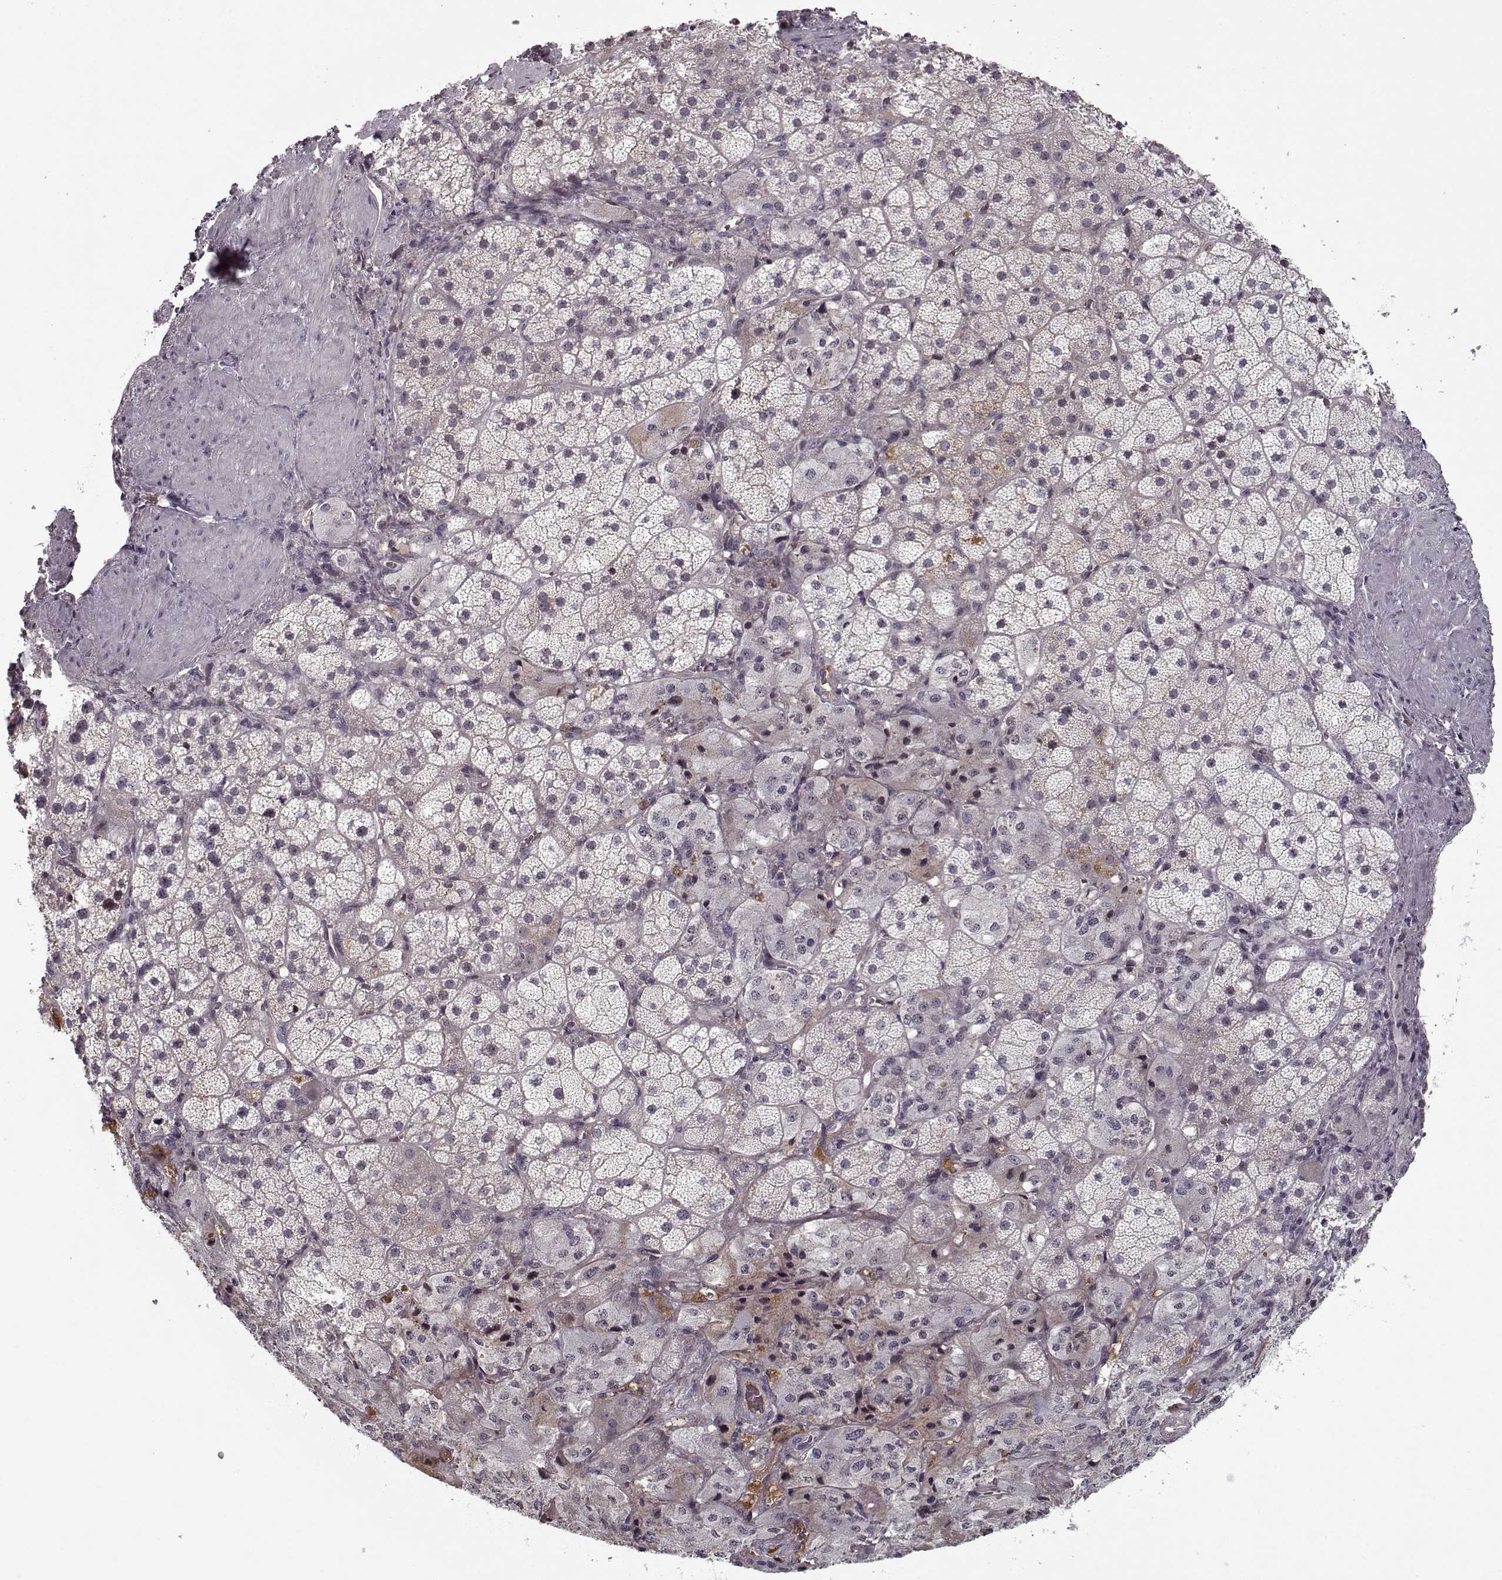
{"staining": {"intensity": "negative", "quantity": "none", "location": "none"}, "tissue": "adrenal gland", "cell_type": "Glandular cells", "image_type": "normal", "snomed": [{"axis": "morphology", "description": "Normal tissue, NOS"}, {"axis": "topography", "description": "Adrenal gland"}], "caption": "The immunohistochemistry photomicrograph has no significant expression in glandular cells of adrenal gland.", "gene": "AFM", "patient": {"sex": "male", "age": 57}}